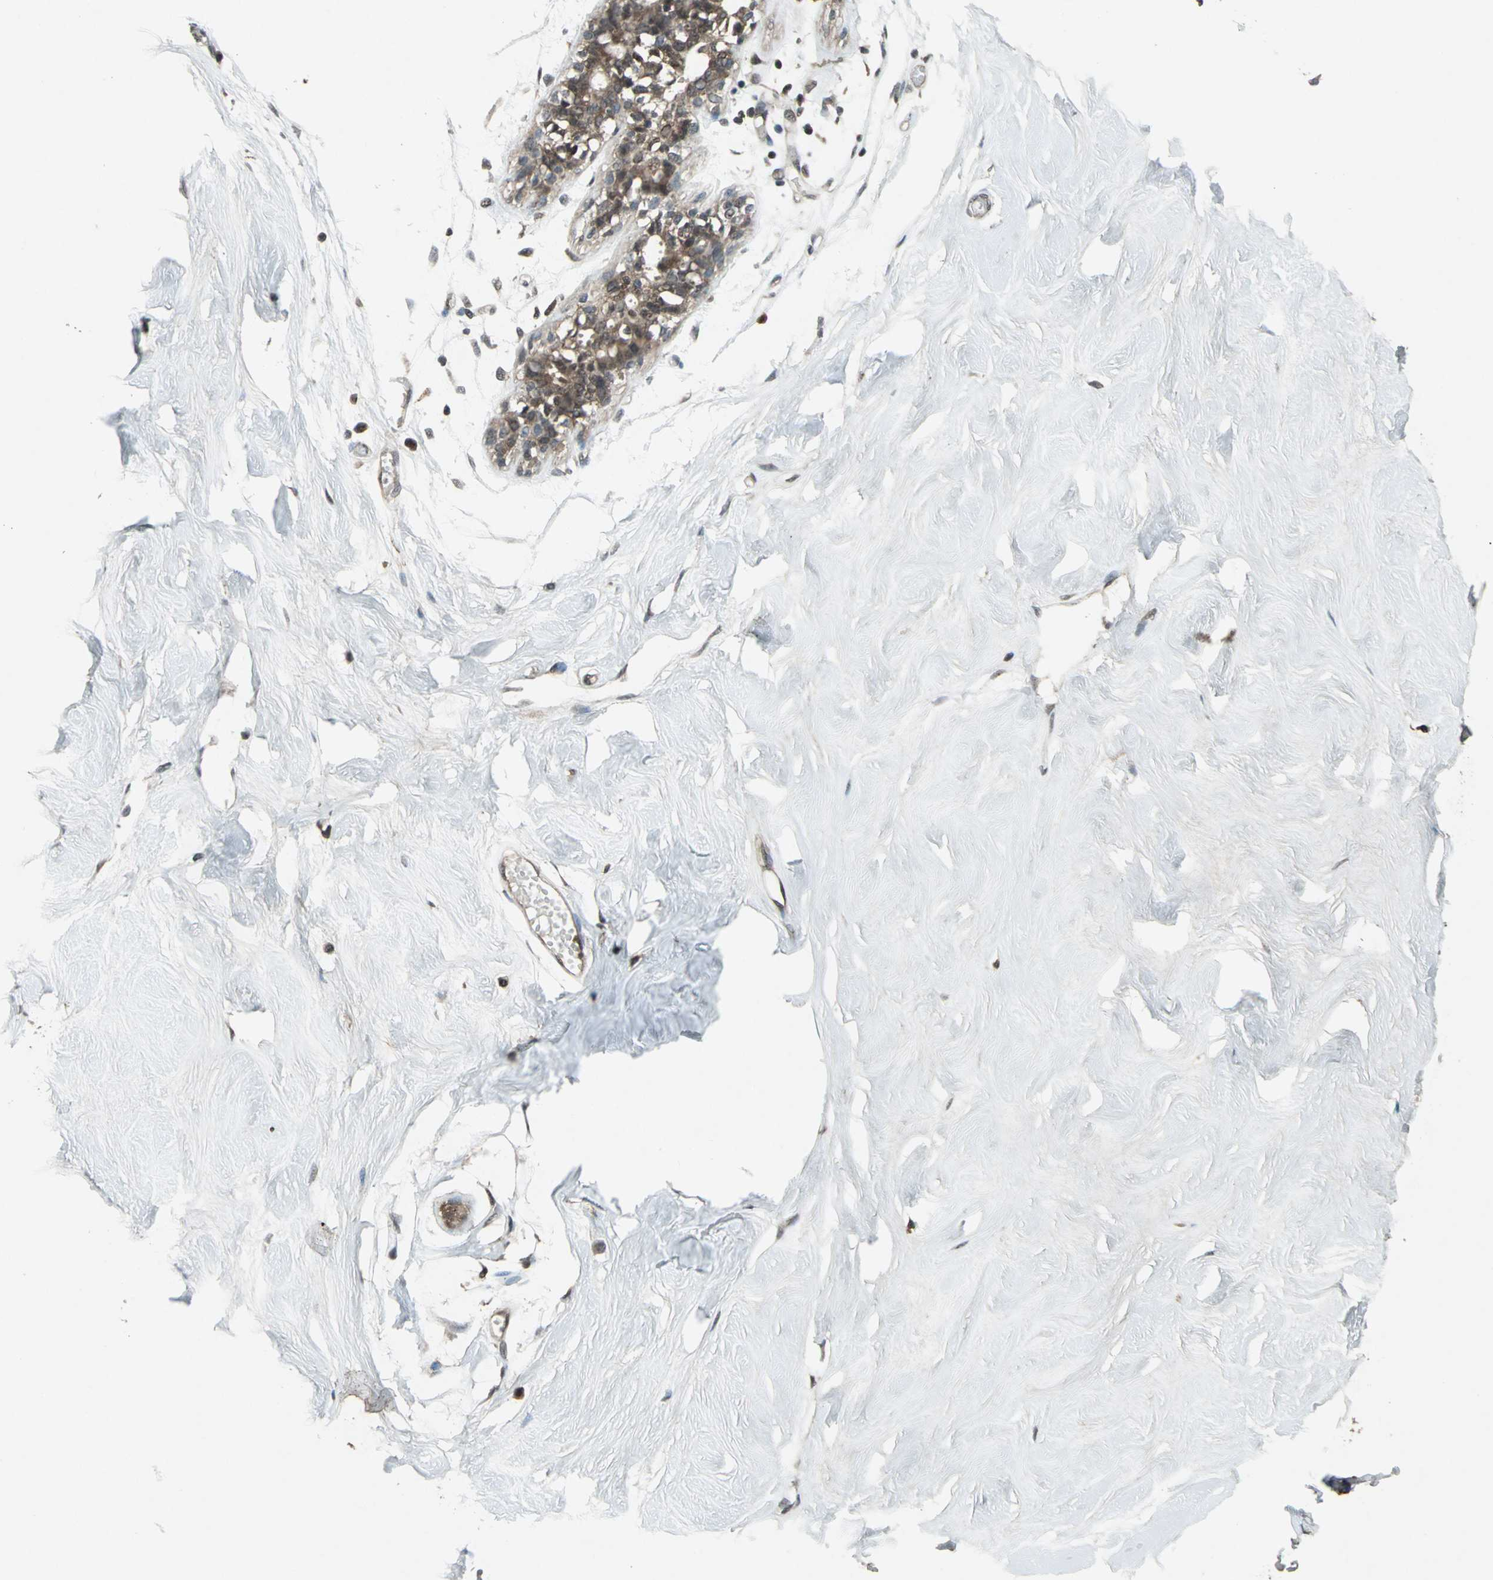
{"staining": {"intensity": "moderate", "quantity": ">75%", "location": "cytoplasmic/membranous"}, "tissue": "breast", "cell_type": "Adipocytes", "image_type": "normal", "snomed": [{"axis": "morphology", "description": "Normal tissue, NOS"}, {"axis": "topography", "description": "Breast"}, {"axis": "topography", "description": "Soft tissue"}], "caption": "Adipocytes exhibit medium levels of moderate cytoplasmic/membranous positivity in about >75% of cells in benign human breast.", "gene": "PYCARD", "patient": {"sex": "female", "age": 25}}